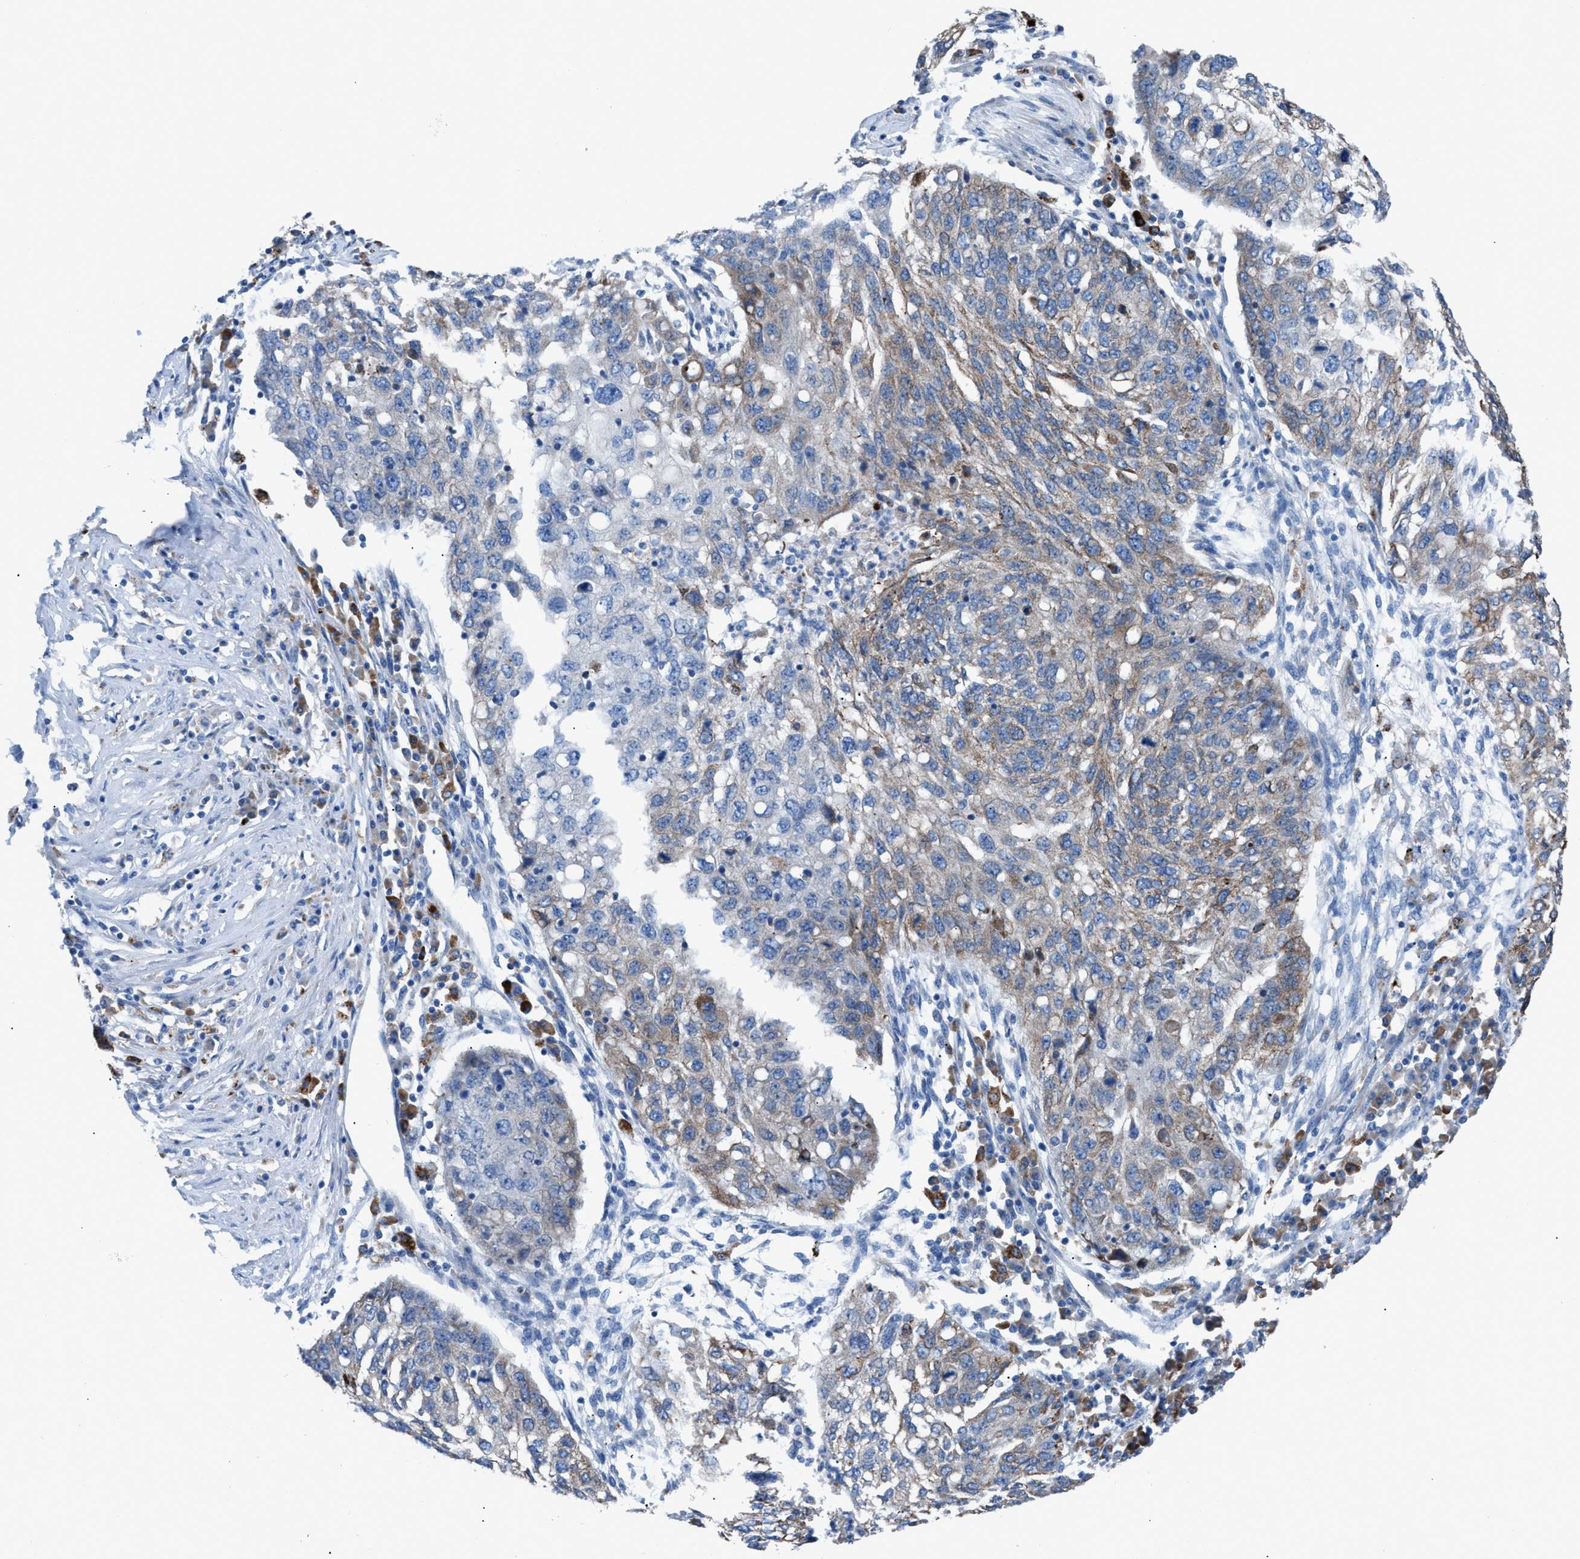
{"staining": {"intensity": "moderate", "quantity": "25%-75%", "location": "cytoplasmic/membranous"}, "tissue": "lung cancer", "cell_type": "Tumor cells", "image_type": "cancer", "snomed": [{"axis": "morphology", "description": "Squamous cell carcinoma, NOS"}, {"axis": "topography", "description": "Lung"}], "caption": "Immunohistochemical staining of lung cancer exhibits moderate cytoplasmic/membranous protein expression in approximately 25%-75% of tumor cells. (DAB = brown stain, brightfield microscopy at high magnification).", "gene": "CD1B", "patient": {"sex": "female", "age": 63}}